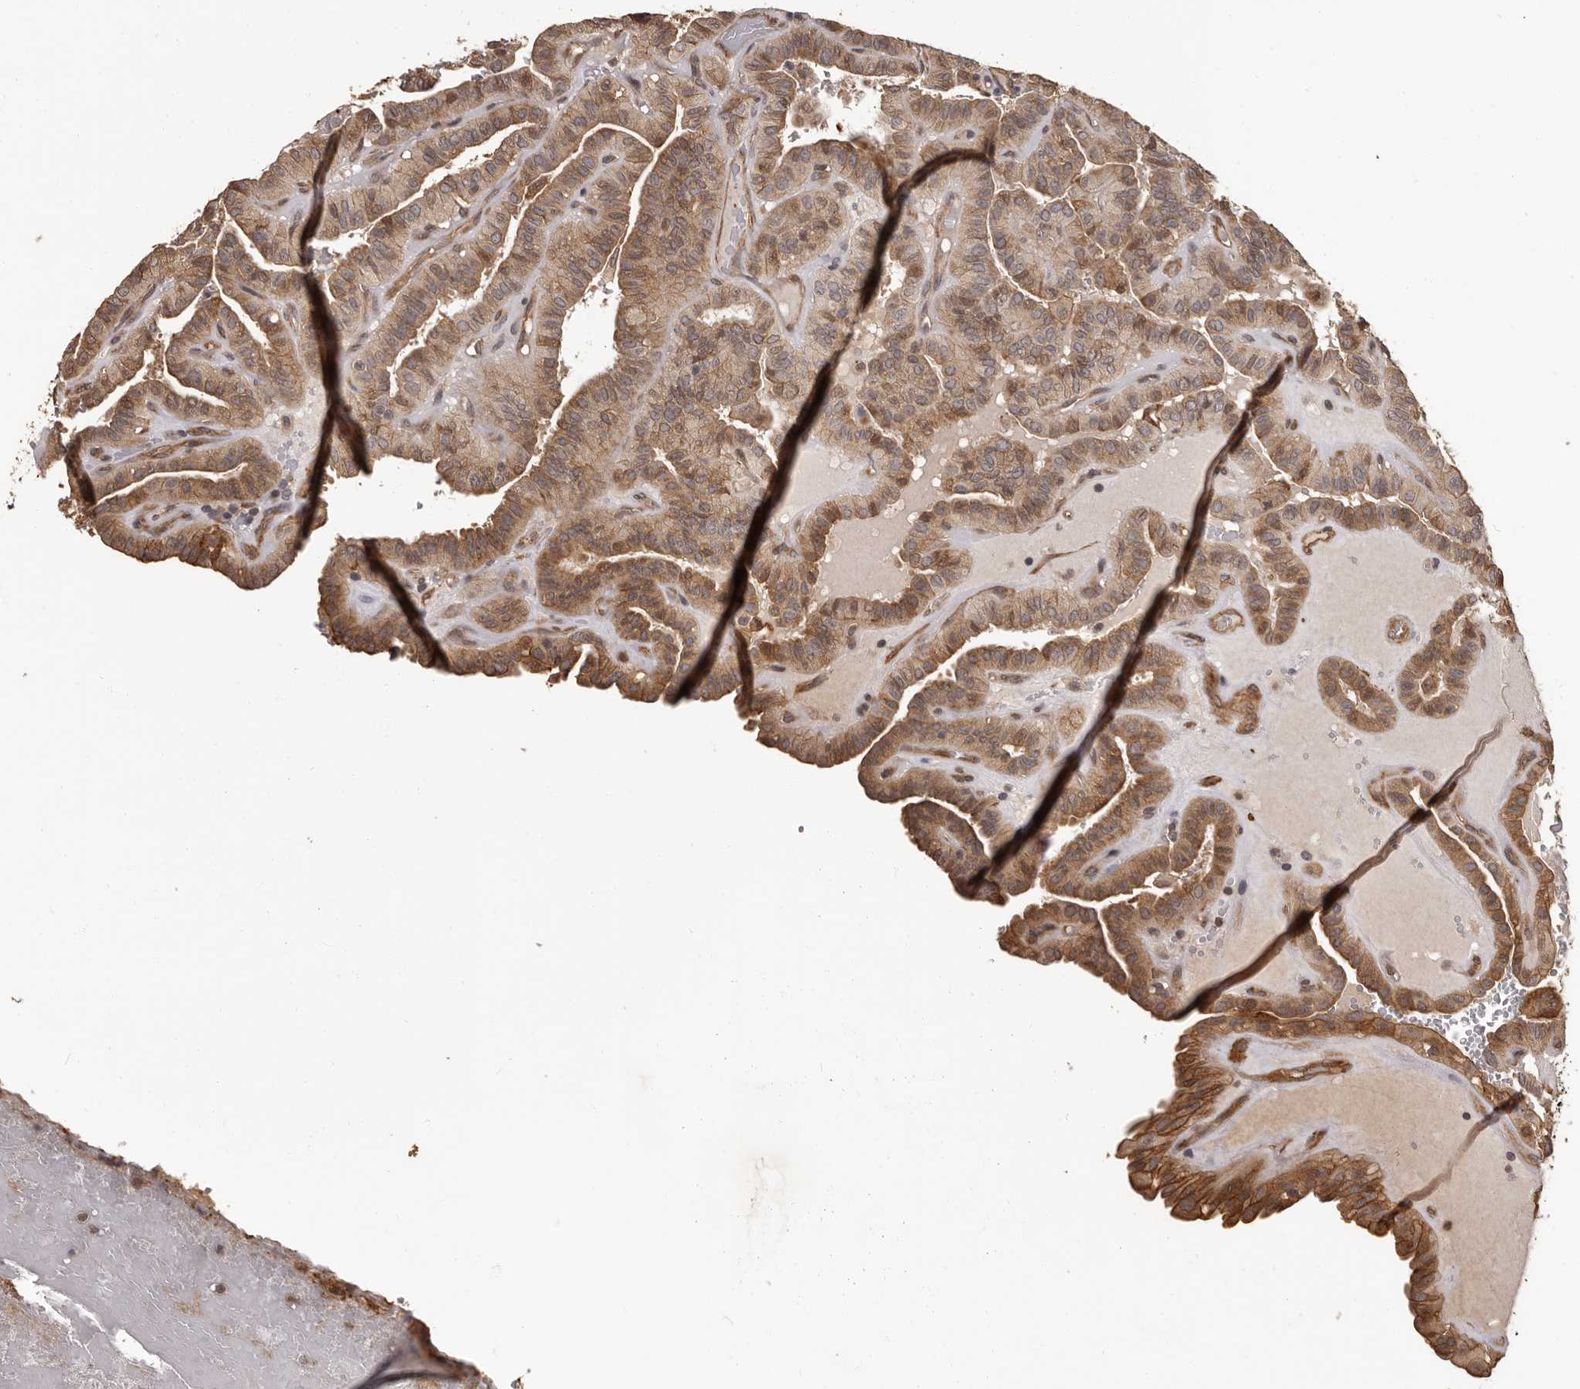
{"staining": {"intensity": "moderate", "quantity": ">75%", "location": "cytoplasmic/membranous"}, "tissue": "thyroid cancer", "cell_type": "Tumor cells", "image_type": "cancer", "snomed": [{"axis": "morphology", "description": "Papillary adenocarcinoma, NOS"}, {"axis": "topography", "description": "Thyroid gland"}], "caption": "Protein analysis of papillary adenocarcinoma (thyroid) tissue demonstrates moderate cytoplasmic/membranous staining in about >75% of tumor cells.", "gene": "SLITRK6", "patient": {"sex": "male", "age": 77}}